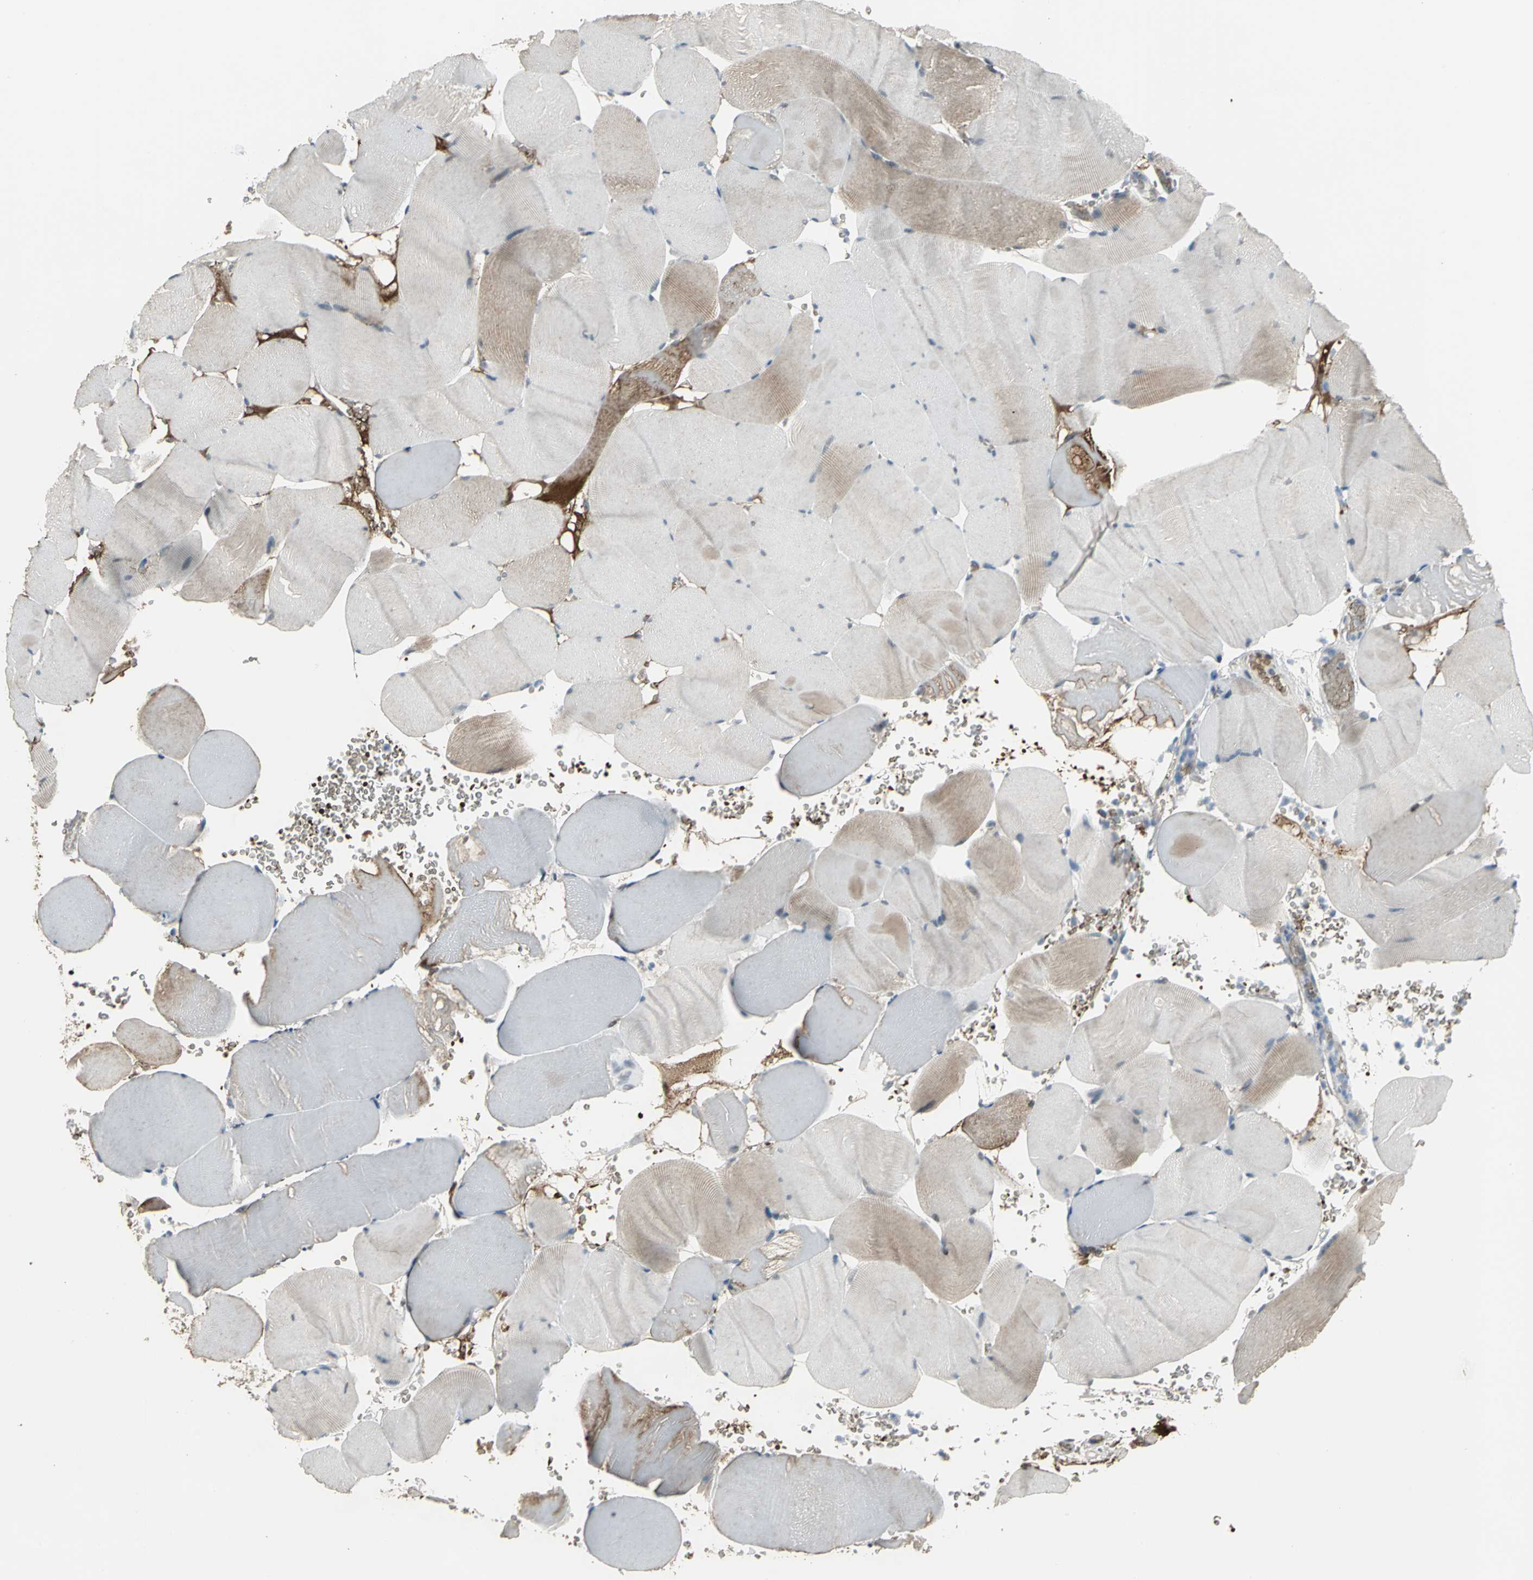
{"staining": {"intensity": "negative", "quantity": "none", "location": "none"}, "tissue": "skeletal muscle", "cell_type": "Myocytes", "image_type": "normal", "snomed": [{"axis": "morphology", "description": "Normal tissue, NOS"}, {"axis": "topography", "description": "Skeletal muscle"}], "caption": "DAB (3,3'-diaminobenzidine) immunohistochemical staining of unremarkable skeletal muscle demonstrates no significant staining in myocytes.", "gene": "GLI3", "patient": {"sex": "male", "age": 62}}